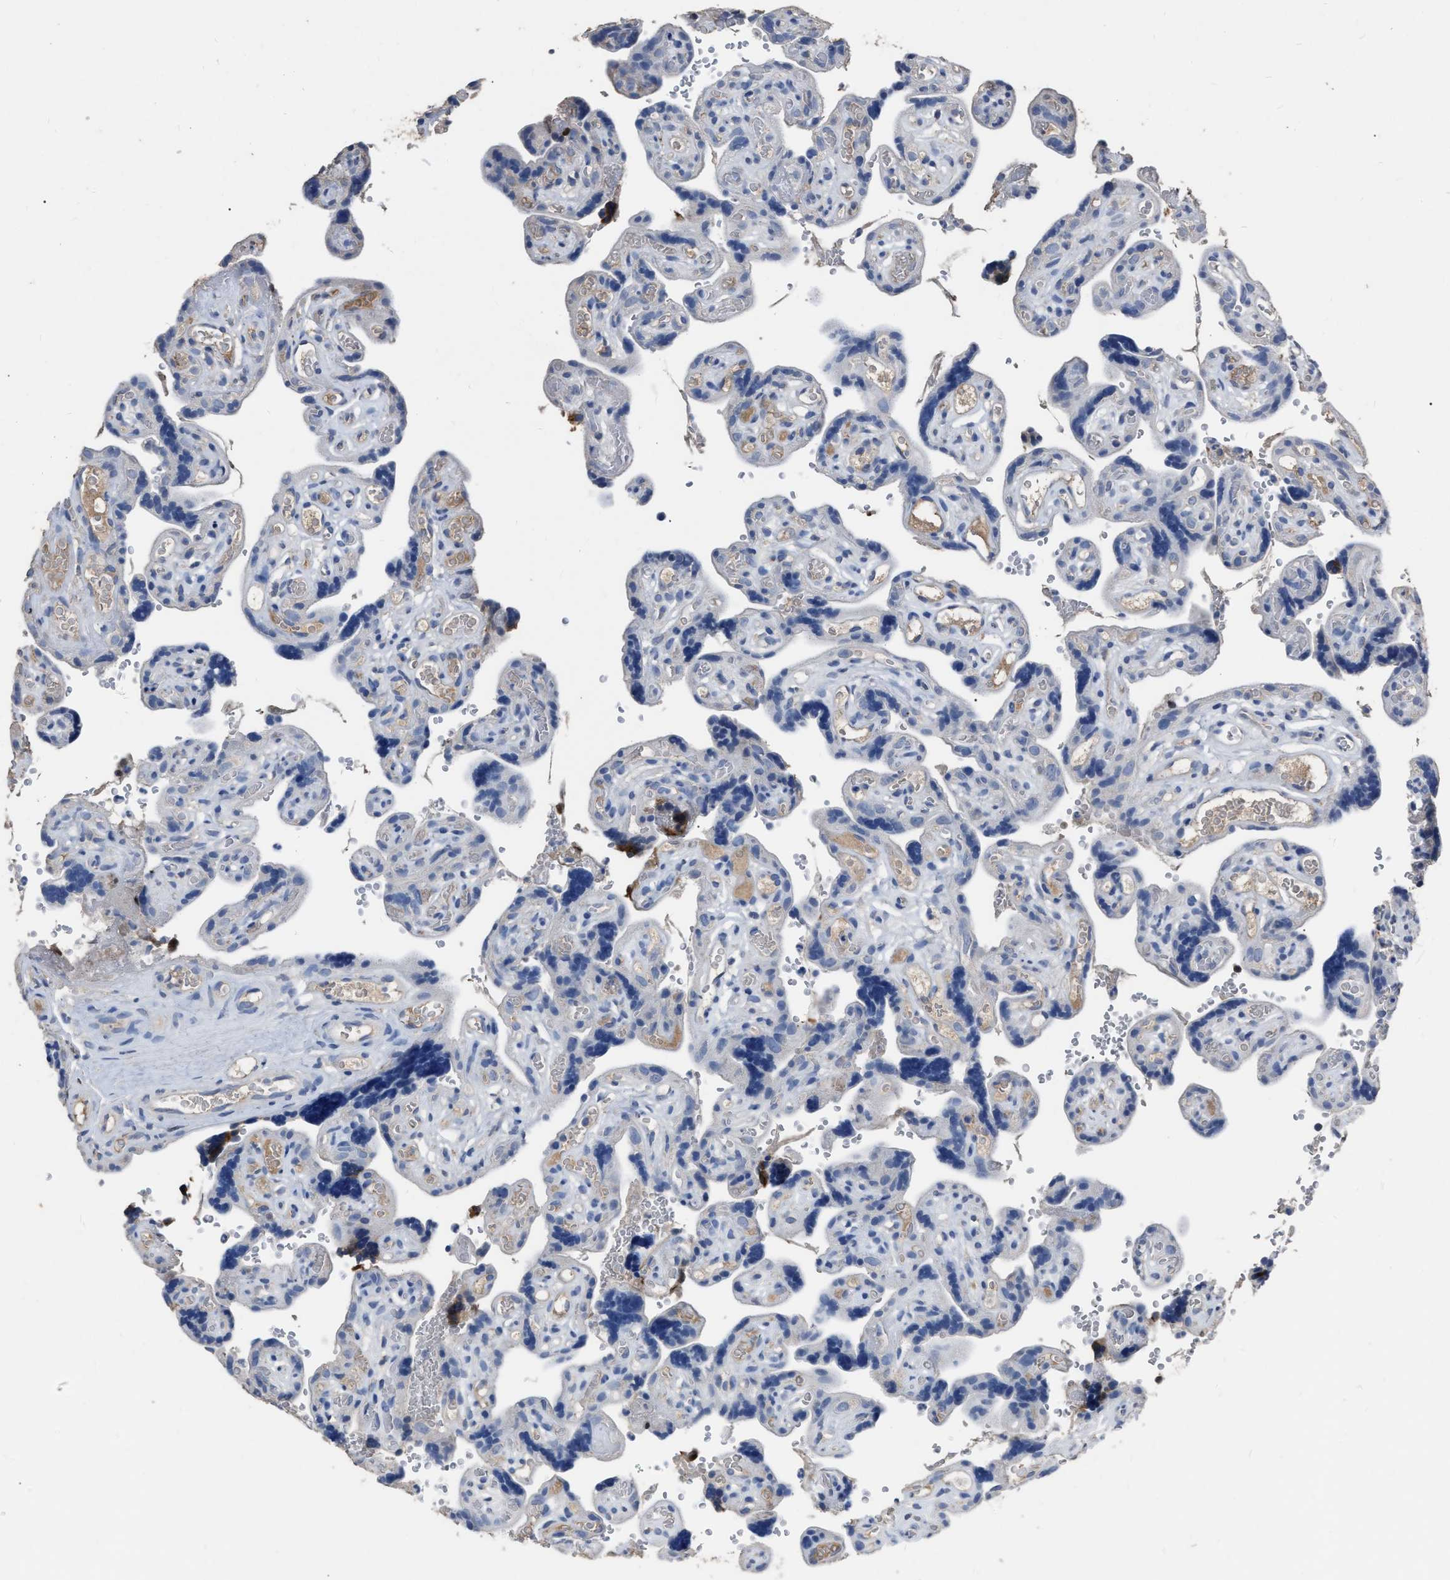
{"staining": {"intensity": "negative", "quantity": "none", "location": "none"}, "tissue": "placenta", "cell_type": "Decidual cells", "image_type": "normal", "snomed": [{"axis": "morphology", "description": "Normal tissue, NOS"}, {"axis": "topography", "description": "Placenta"}], "caption": "Protein analysis of benign placenta displays no significant staining in decidual cells. Nuclei are stained in blue.", "gene": "HABP2", "patient": {"sex": "female", "age": 30}}